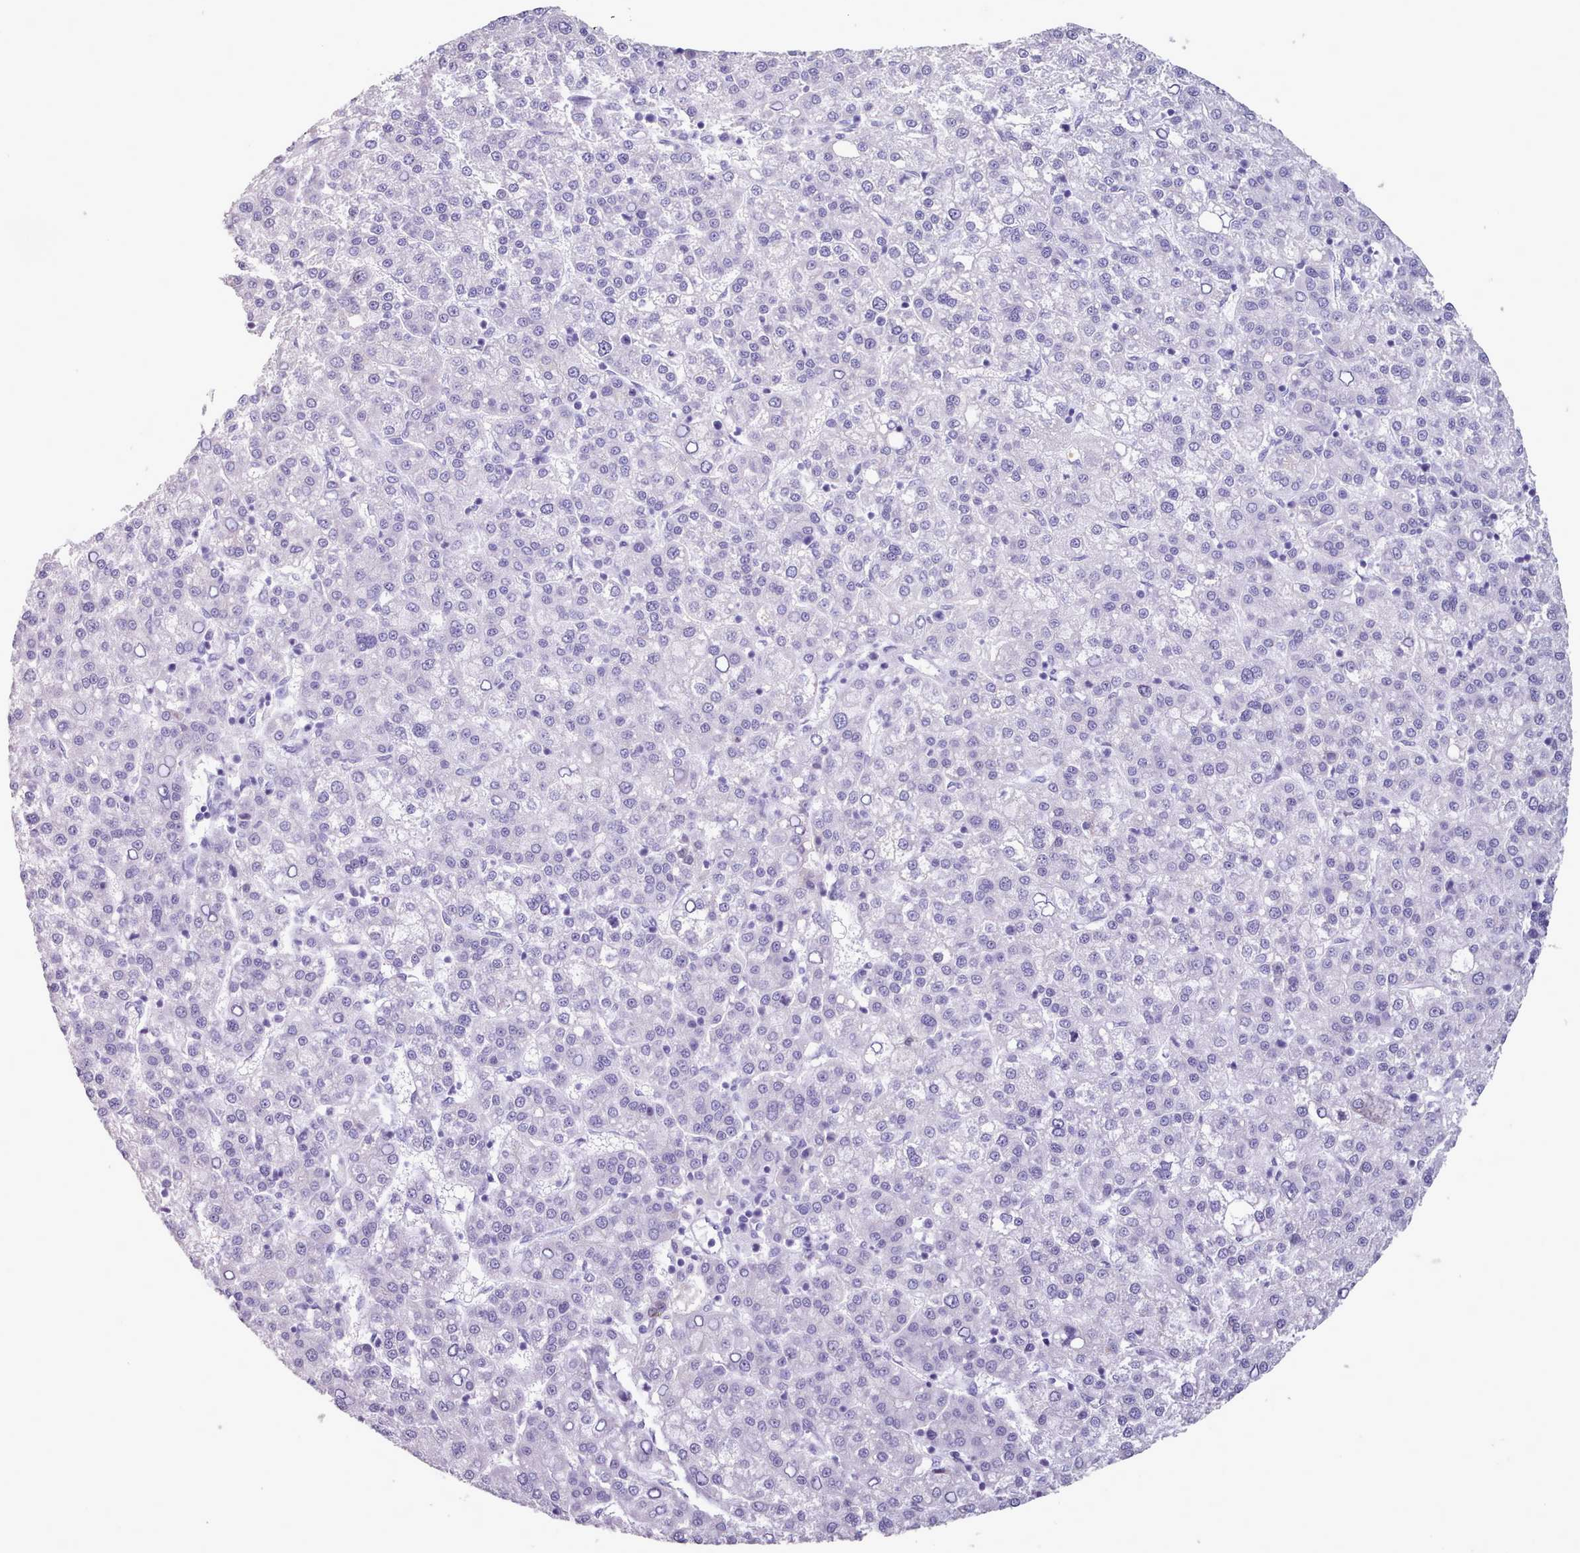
{"staining": {"intensity": "negative", "quantity": "none", "location": "none"}, "tissue": "liver cancer", "cell_type": "Tumor cells", "image_type": "cancer", "snomed": [{"axis": "morphology", "description": "Carcinoma, Hepatocellular, NOS"}, {"axis": "topography", "description": "Liver"}], "caption": "High magnification brightfield microscopy of liver cancer stained with DAB (3,3'-diaminobenzidine) (brown) and counterstained with hematoxylin (blue): tumor cells show no significant staining.", "gene": "ZNF43", "patient": {"sex": "female", "age": 58}}